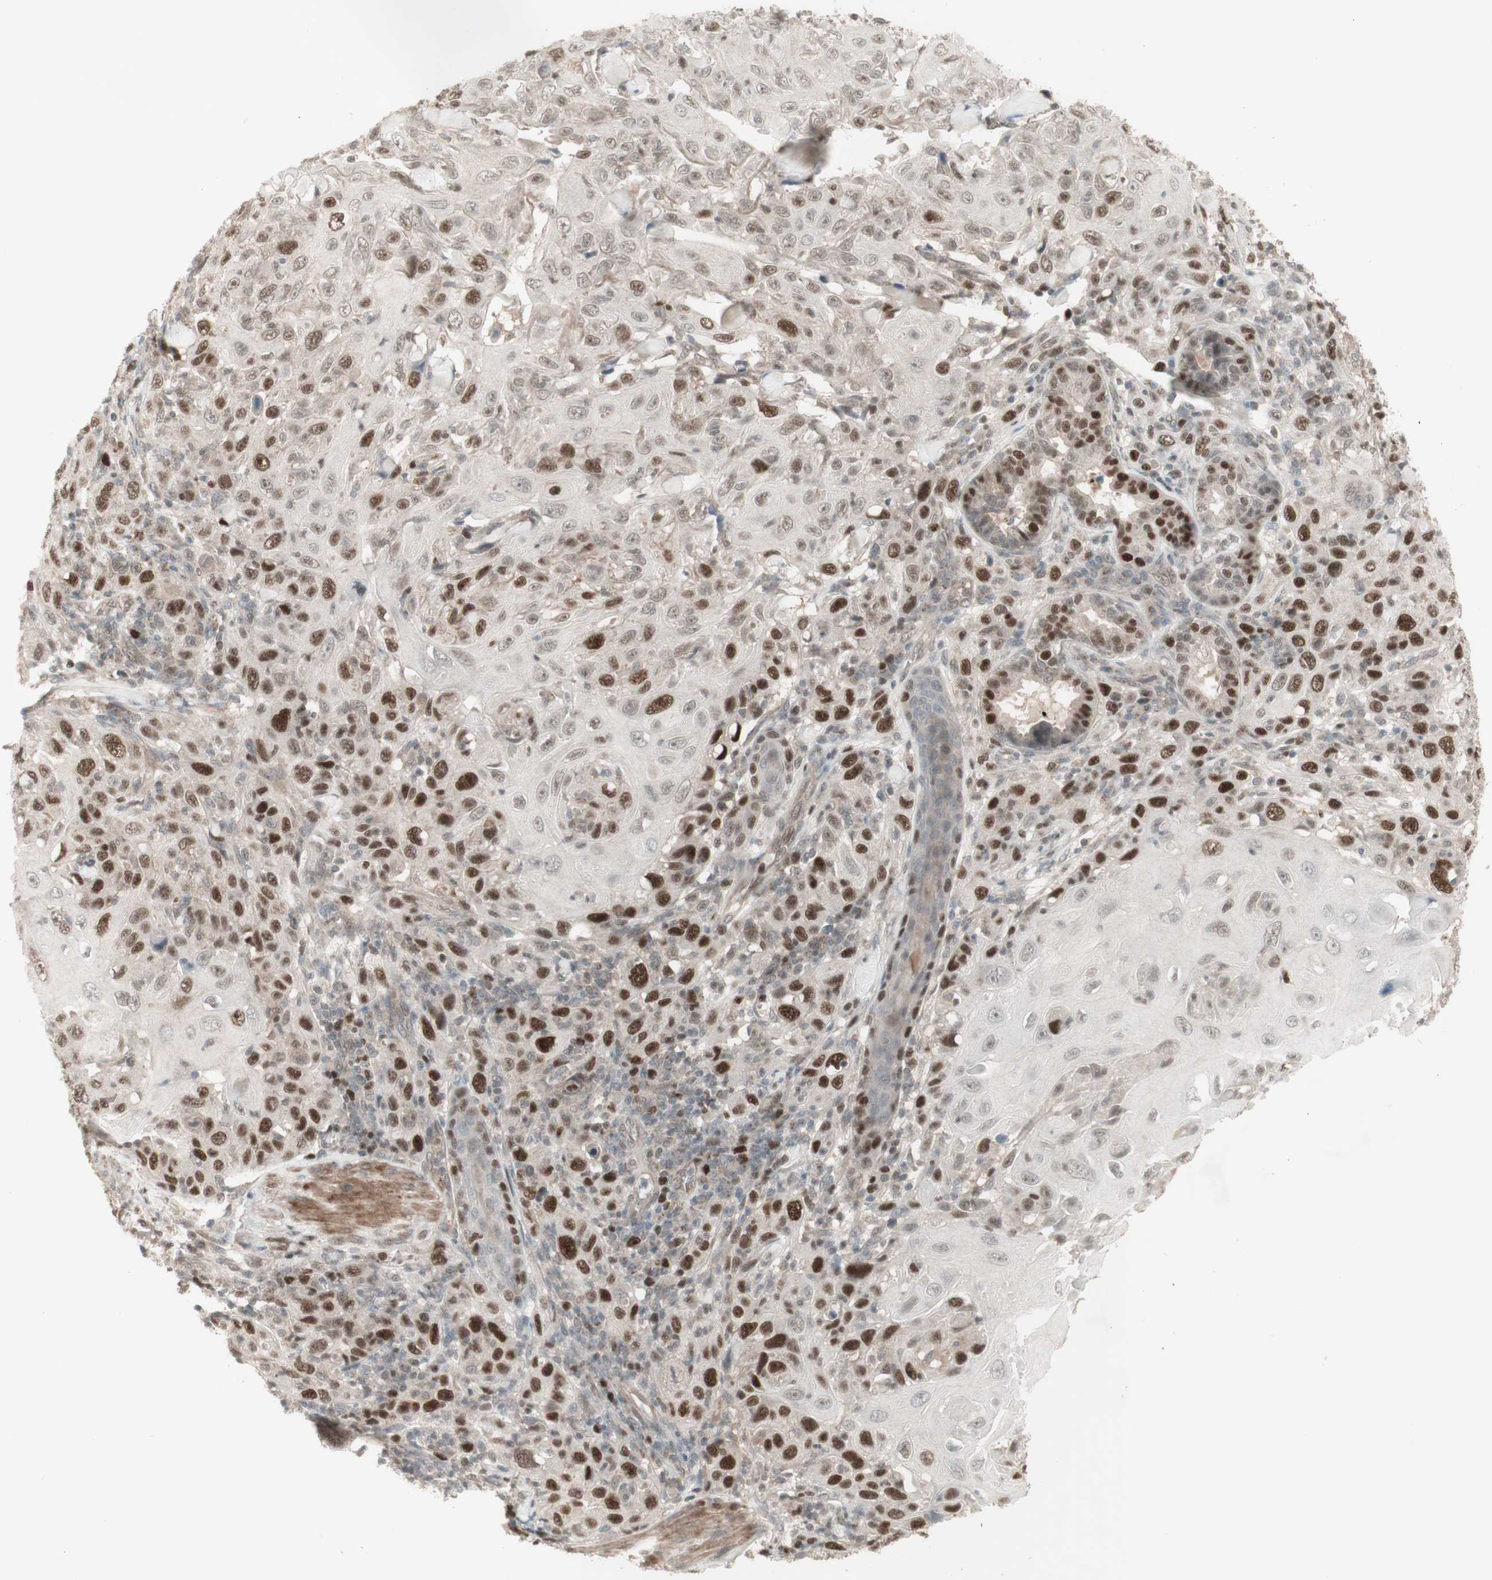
{"staining": {"intensity": "strong", "quantity": "25%-75%", "location": "nuclear"}, "tissue": "skin cancer", "cell_type": "Tumor cells", "image_type": "cancer", "snomed": [{"axis": "morphology", "description": "Squamous cell carcinoma, NOS"}, {"axis": "topography", "description": "Skin"}], "caption": "Skin squamous cell carcinoma stained for a protein shows strong nuclear positivity in tumor cells.", "gene": "MSH6", "patient": {"sex": "female", "age": 88}}